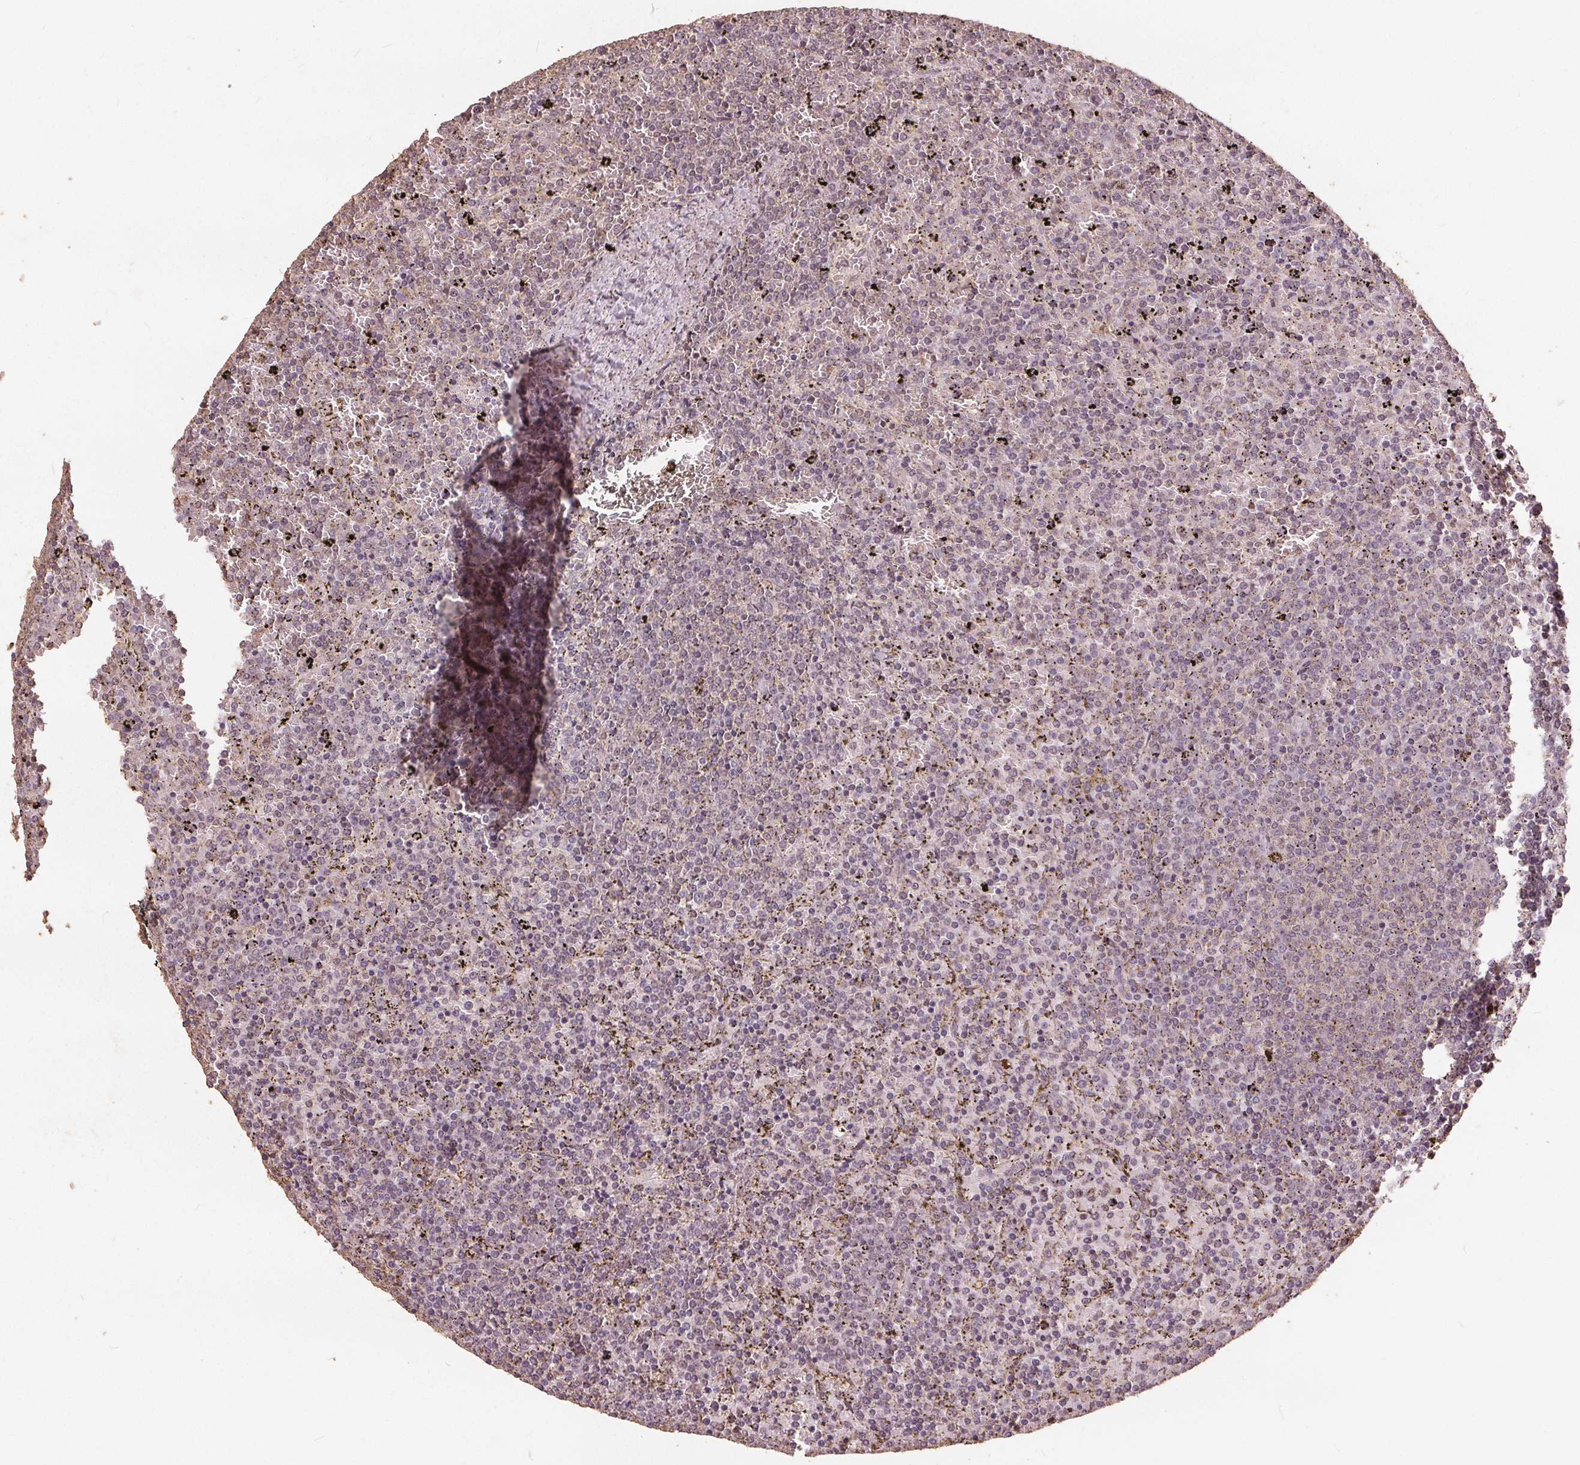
{"staining": {"intensity": "negative", "quantity": "none", "location": "none"}, "tissue": "lymphoma", "cell_type": "Tumor cells", "image_type": "cancer", "snomed": [{"axis": "morphology", "description": "Malignant lymphoma, non-Hodgkin's type, Low grade"}, {"axis": "topography", "description": "Spleen"}], "caption": "Micrograph shows no protein staining in tumor cells of lymphoma tissue. (IHC, brightfield microscopy, high magnification).", "gene": "DSG3", "patient": {"sex": "female", "age": 77}}